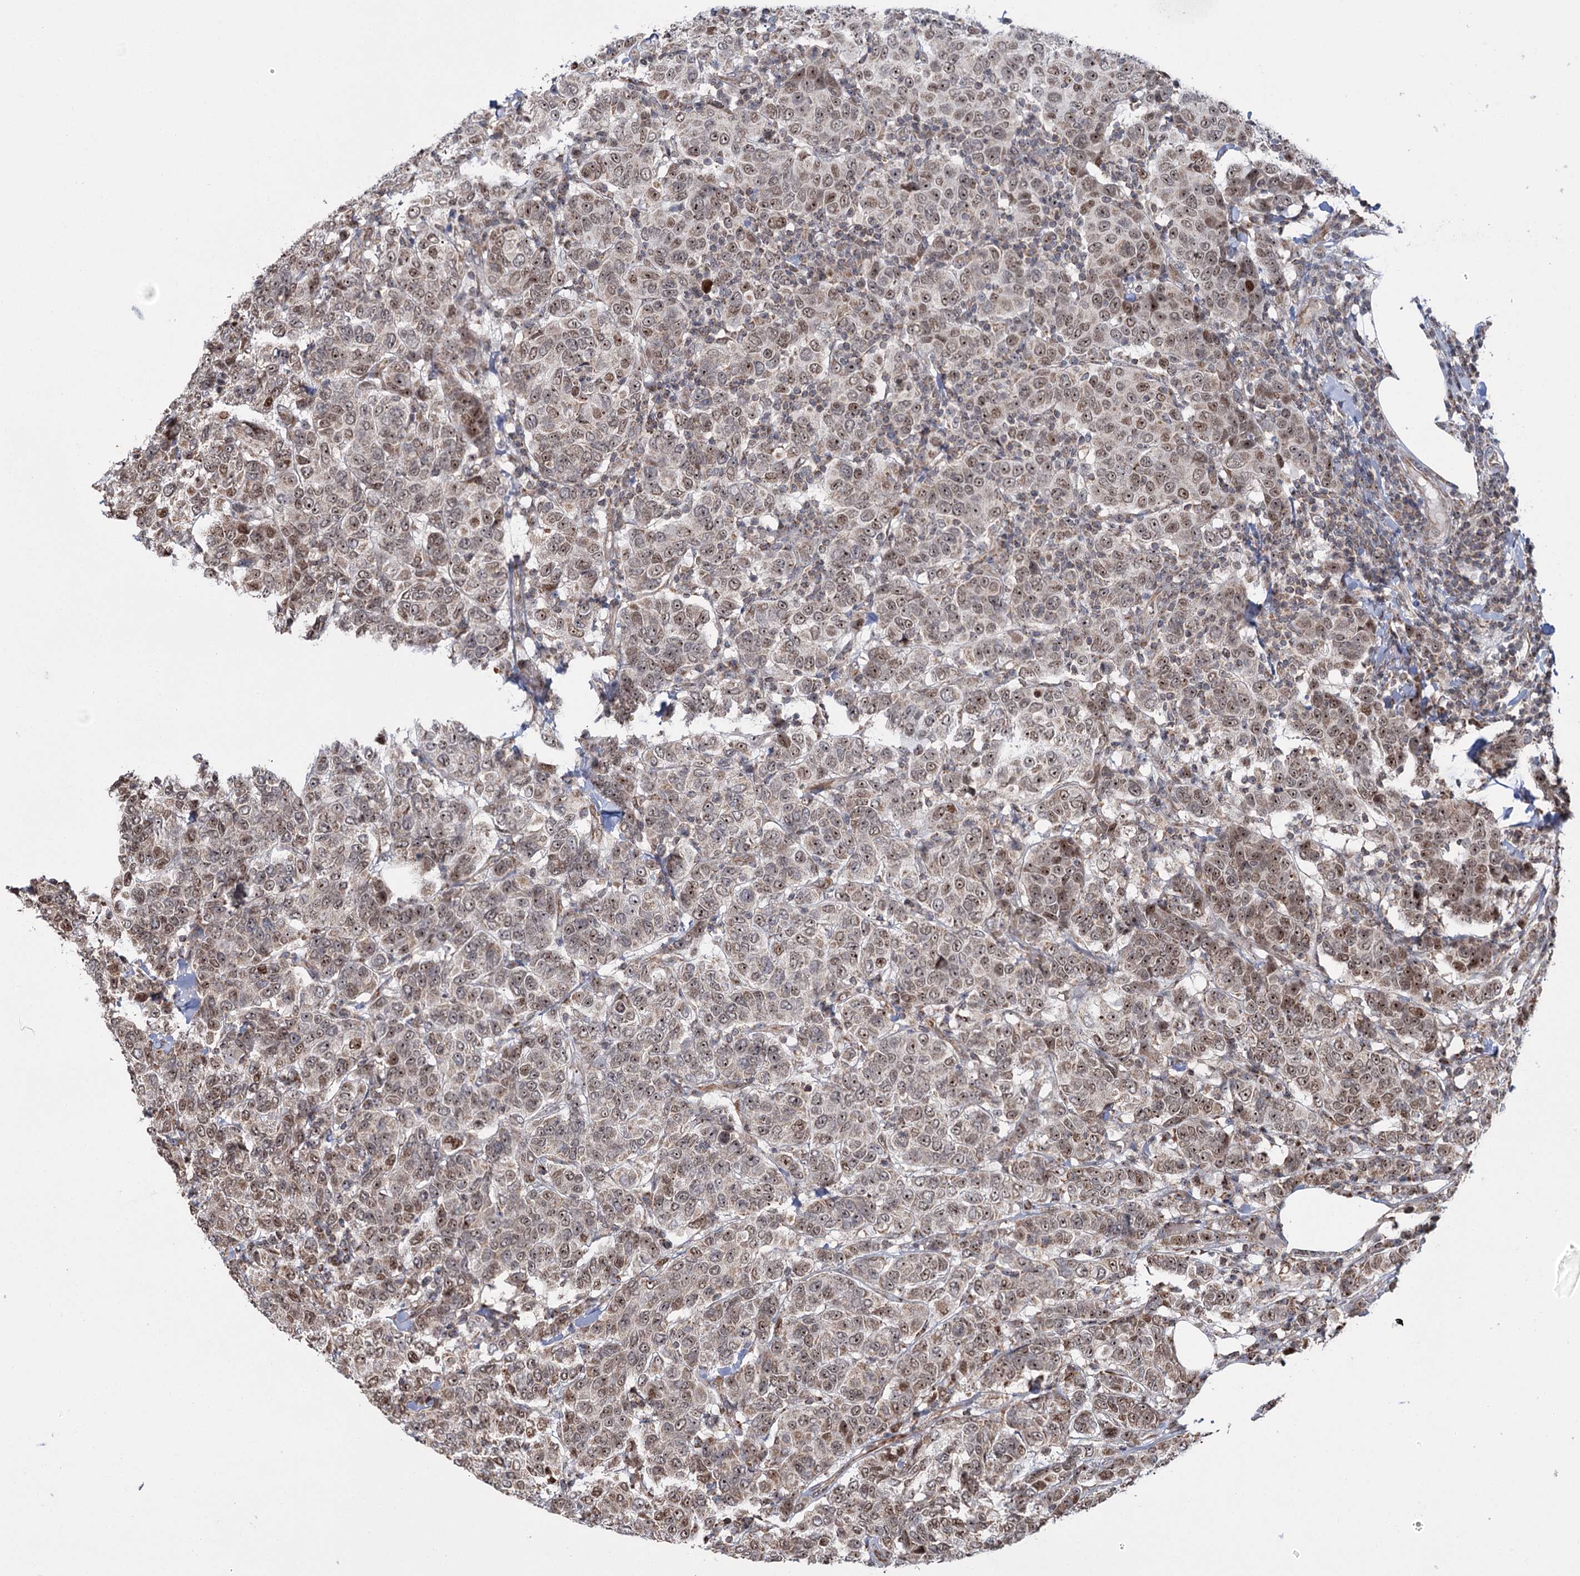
{"staining": {"intensity": "moderate", "quantity": ">75%", "location": "nuclear"}, "tissue": "breast cancer", "cell_type": "Tumor cells", "image_type": "cancer", "snomed": [{"axis": "morphology", "description": "Duct carcinoma"}, {"axis": "topography", "description": "Breast"}], "caption": "About >75% of tumor cells in human breast cancer exhibit moderate nuclear protein expression as visualized by brown immunohistochemical staining.", "gene": "STEEP1", "patient": {"sex": "female", "age": 55}}